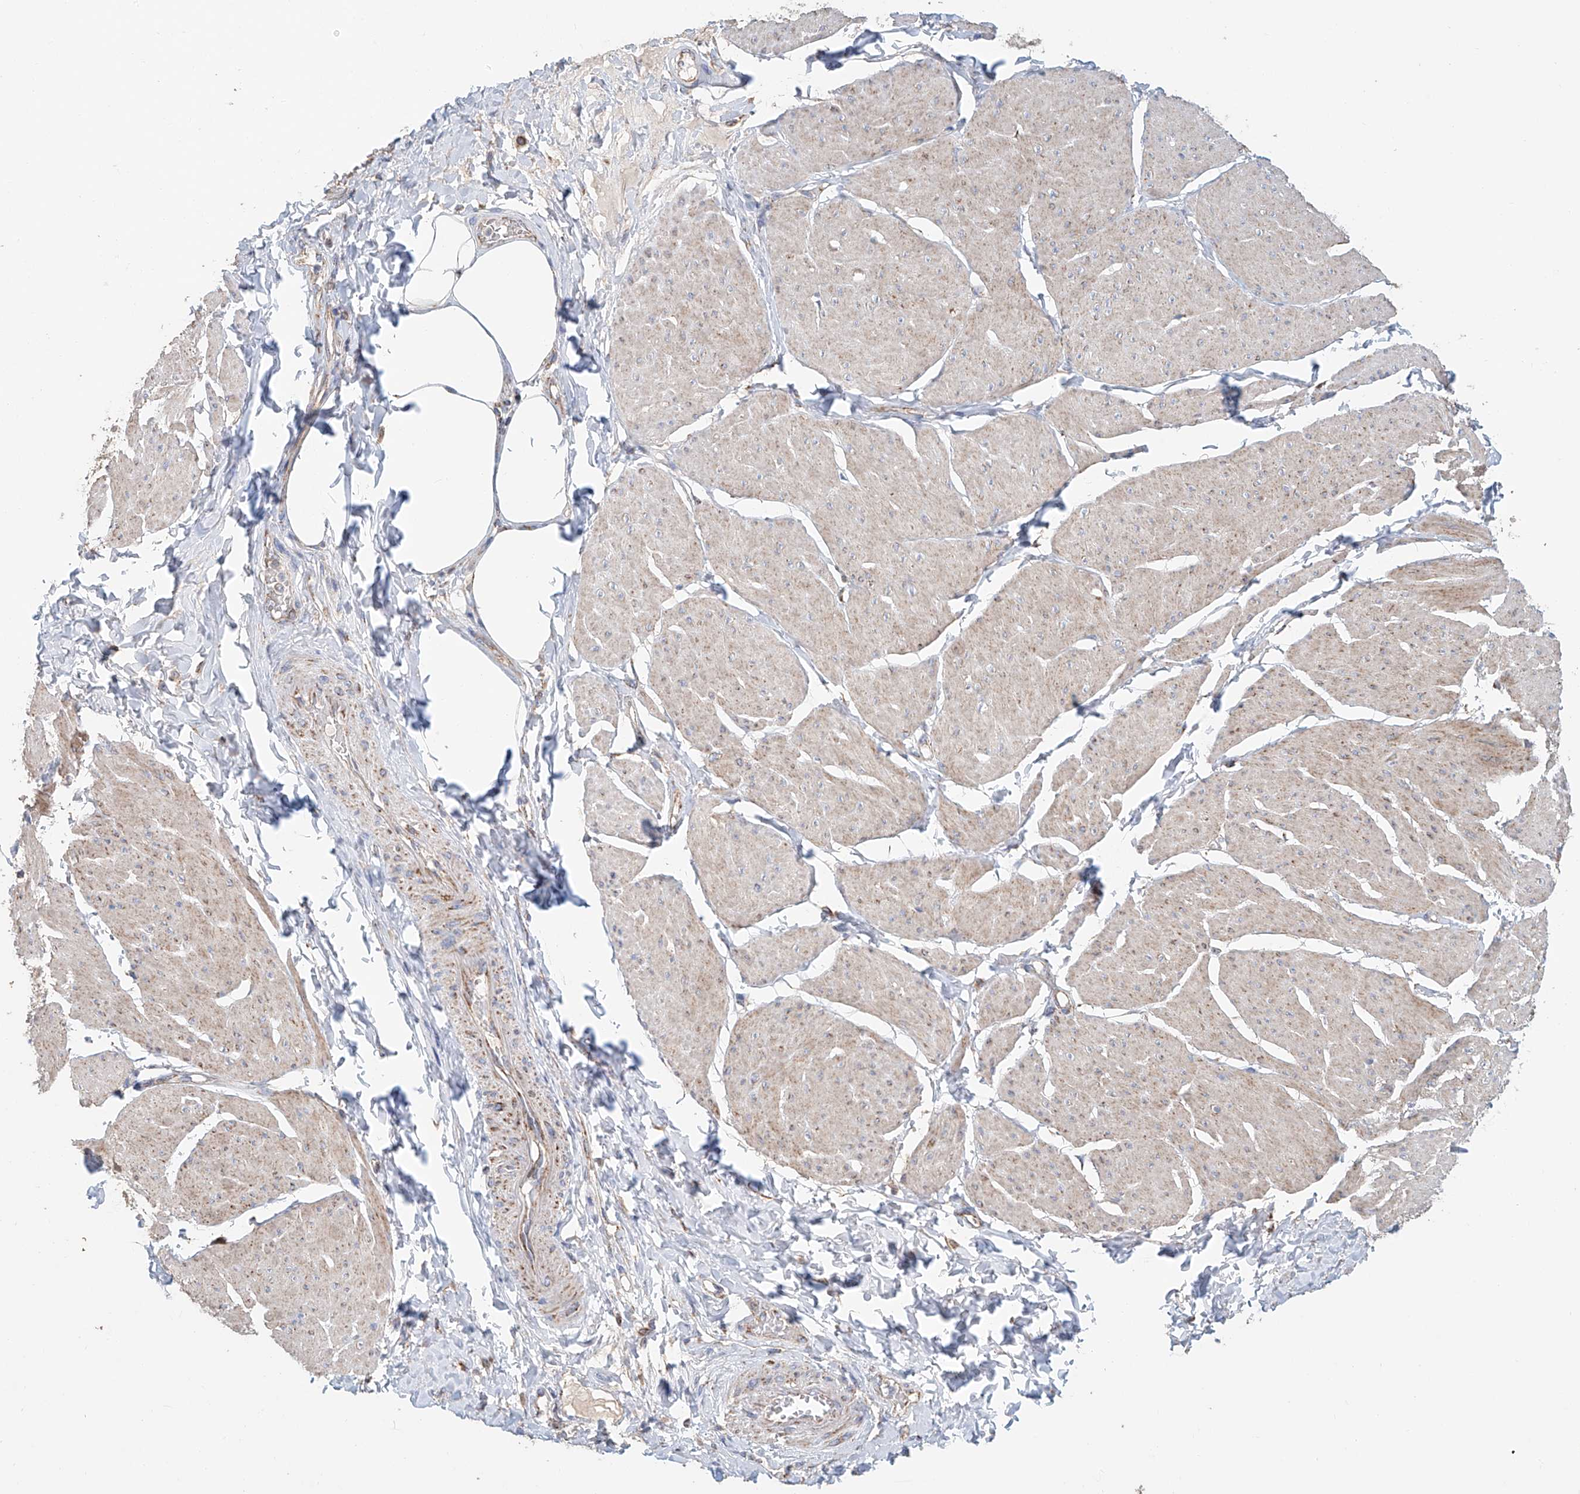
{"staining": {"intensity": "weak", "quantity": "25%-75%", "location": "cytoplasmic/membranous"}, "tissue": "smooth muscle", "cell_type": "Smooth muscle cells", "image_type": "normal", "snomed": [{"axis": "morphology", "description": "Urothelial carcinoma, High grade"}, {"axis": "topography", "description": "Urinary bladder"}], "caption": "IHC micrograph of normal smooth muscle: human smooth muscle stained using immunohistochemistry (IHC) shows low levels of weak protein expression localized specifically in the cytoplasmic/membranous of smooth muscle cells, appearing as a cytoplasmic/membranous brown color.", "gene": "MCL1", "patient": {"sex": "male", "age": 46}}